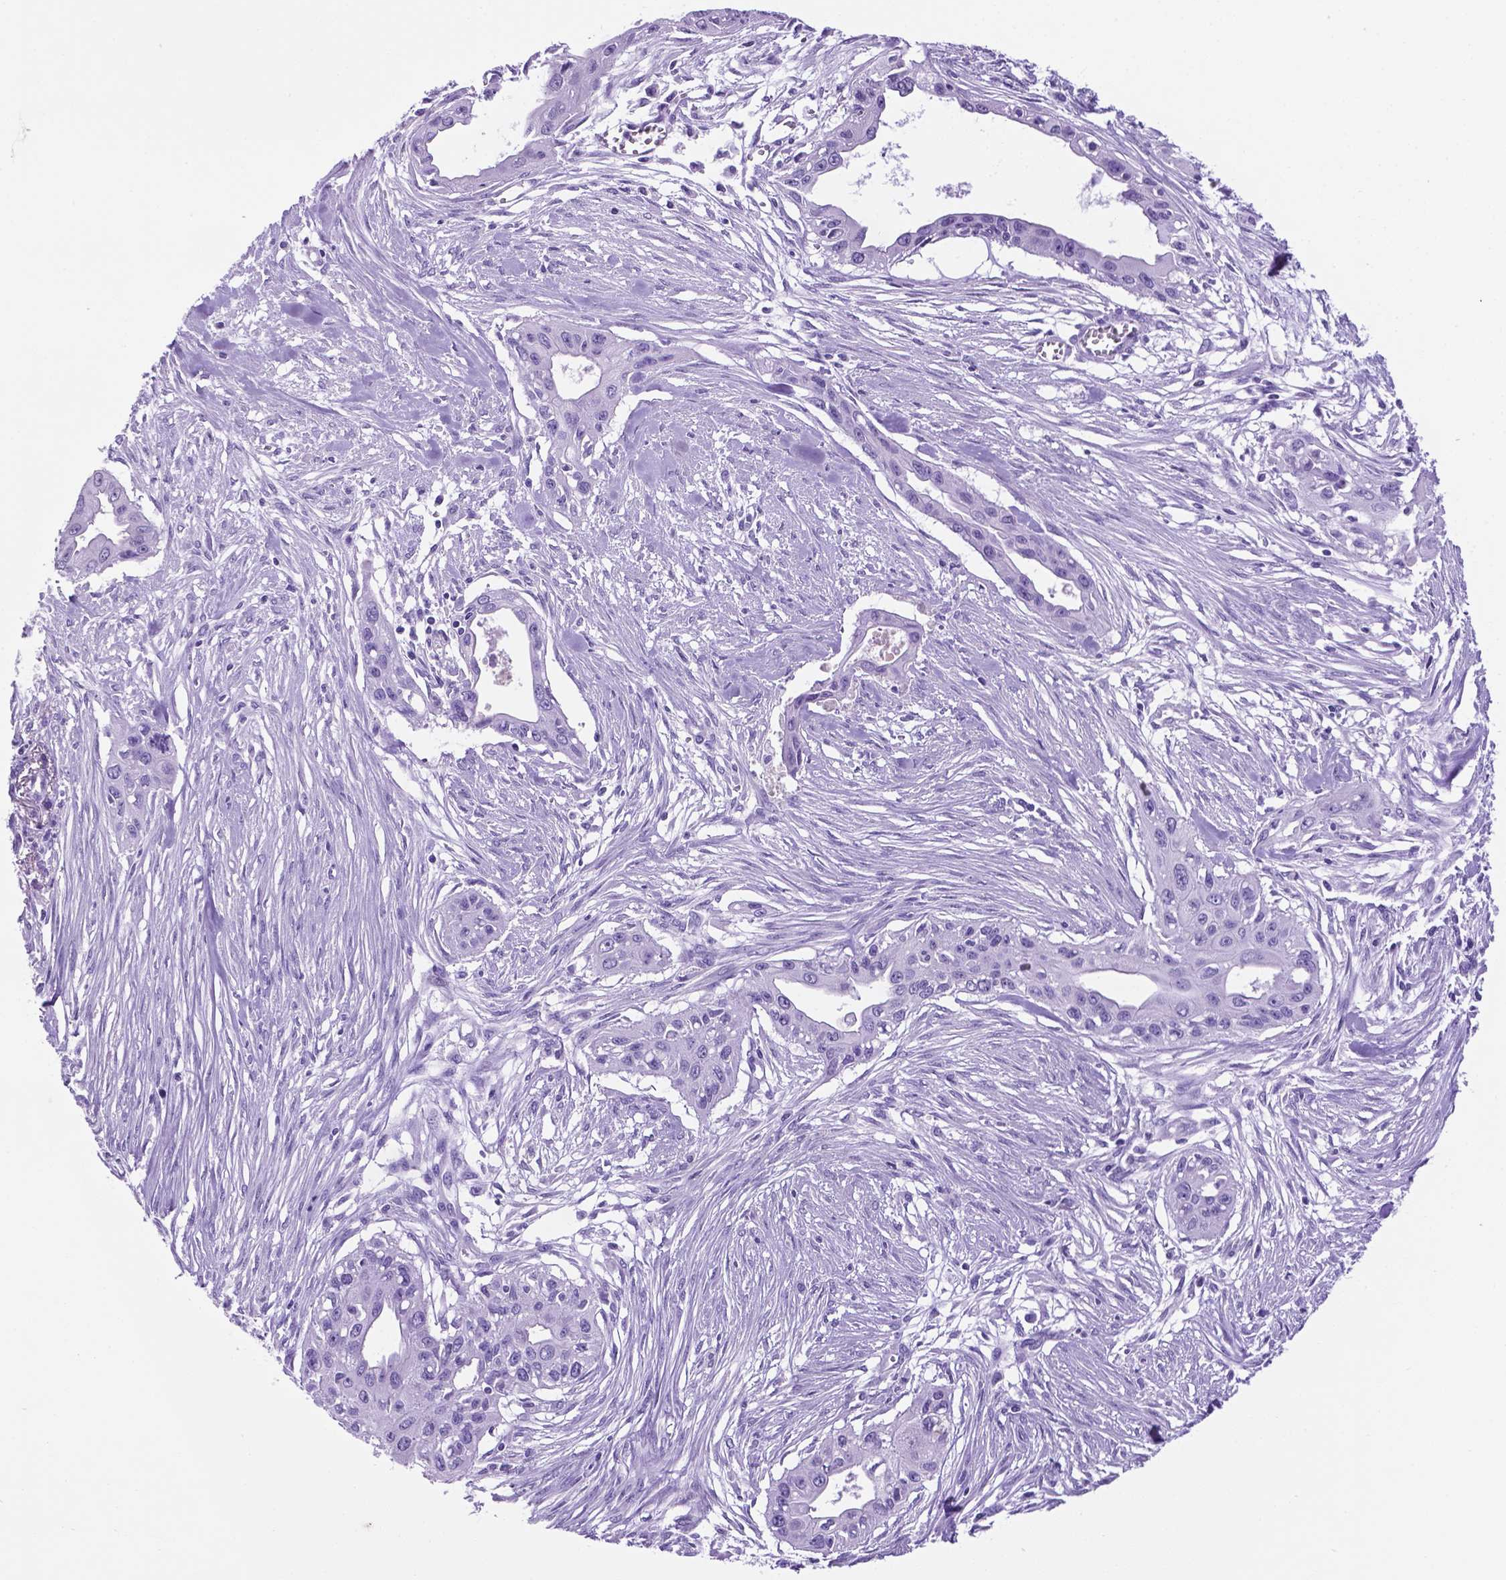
{"staining": {"intensity": "negative", "quantity": "none", "location": "none"}, "tissue": "pancreatic cancer", "cell_type": "Tumor cells", "image_type": "cancer", "snomed": [{"axis": "morphology", "description": "Adenocarcinoma, NOS"}, {"axis": "topography", "description": "Pancreas"}], "caption": "Tumor cells show no significant expression in adenocarcinoma (pancreatic). Nuclei are stained in blue.", "gene": "C17orf107", "patient": {"sex": "male", "age": 60}}